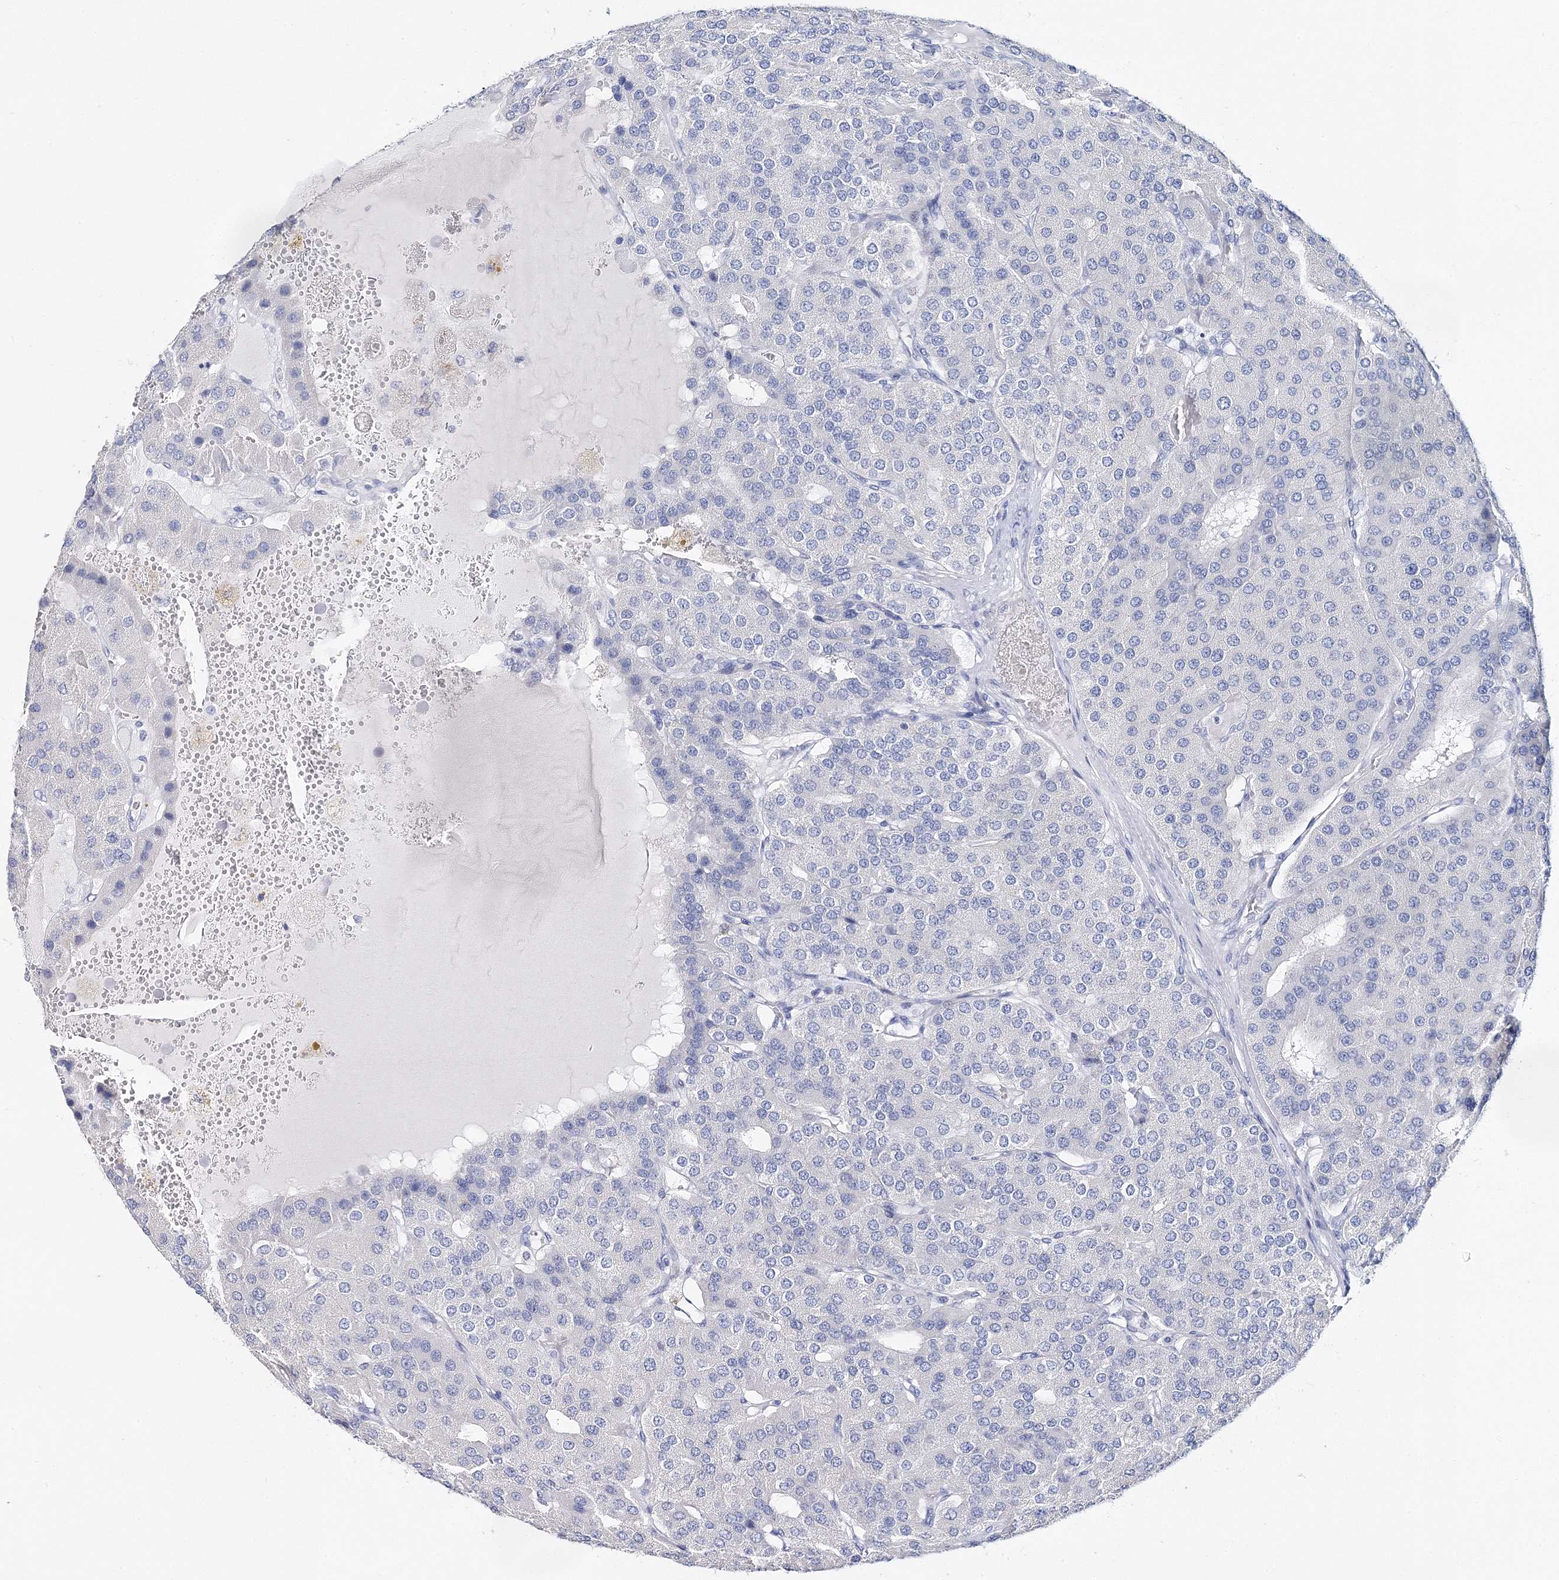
{"staining": {"intensity": "negative", "quantity": "none", "location": "none"}, "tissue": "parathyroid gland", "cell_type": "Glandular cells", "image_type": "normal", "snomed": [{"axis": "morphology", "description": "Normal tissue, NOS"}, {"axis": "morphology", "description": "Adenoma, NOS"}, {"axis": "topography", "description": "Parathyroid gland"}], "caption": "Immunohistochemical staining of benign human parathyroid gland reveals no significant staining in glandular cells.", "gene": "MYOZ2", "patient": {"sex": "female", "age": 86}}